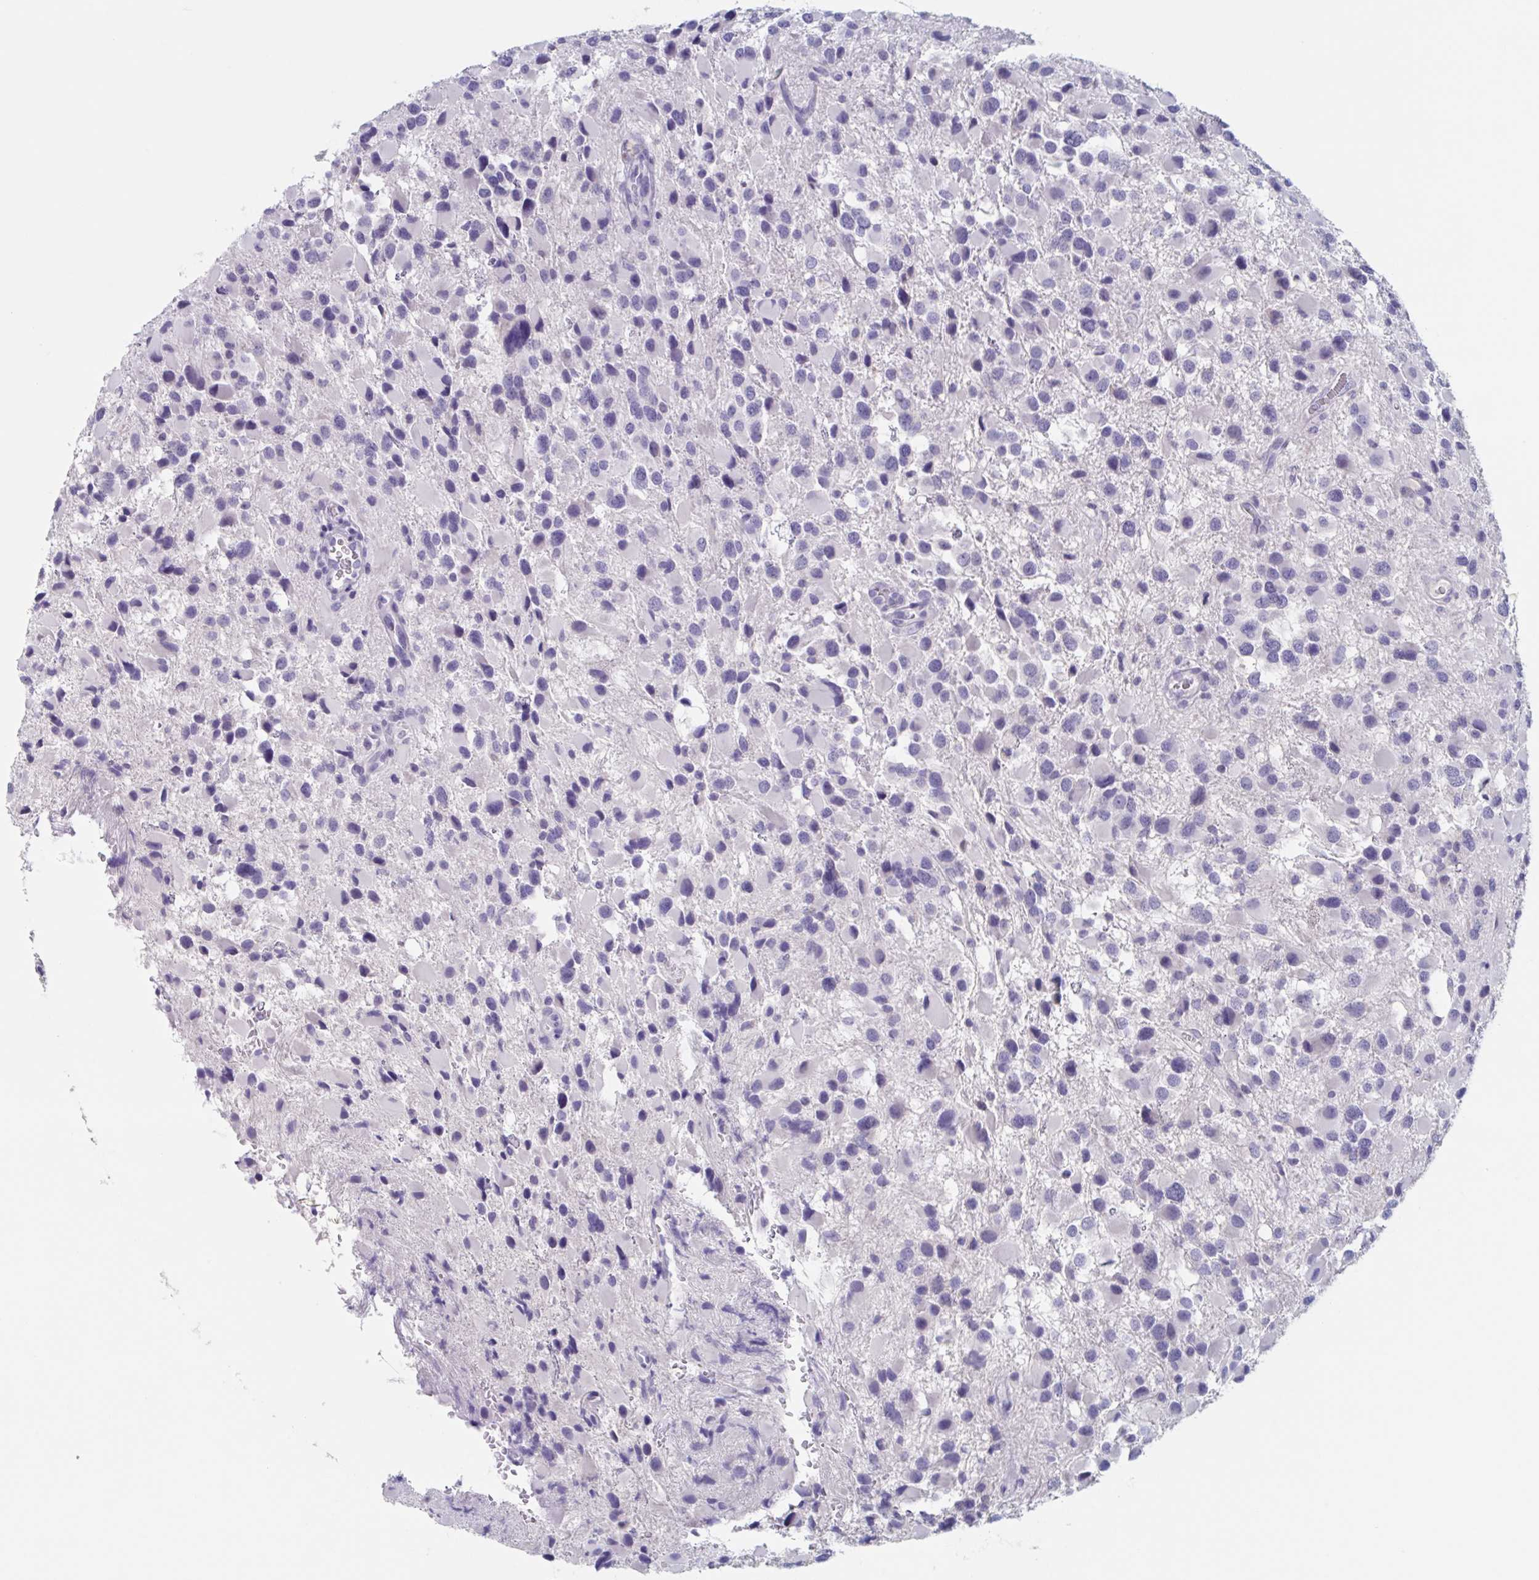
{"staining": {"intensity": "negative", "quantity": "none", "location": "none"}, "tissue": "glioma", "cell_type": "Tumor cells", "image_type": "cancer", "snomed": [{"axis": "morphology", "description": "Glioma, malignant, High grade"}, {"axis": "topography", "description": "Brain"}], "caption": "This is a image of immunohistochemistry (IHC) staining of glioma, which shows no staining in tumor cells. The staining was performed using DAB (3,3'-diaminobenzidine) to visualize the protein expression in brown, while the nuclei were stained in blue with hematoxylin (Magnification: 20x).", "gene": "NDUFC2", "patient": {"sex": "female", "age": 40}}